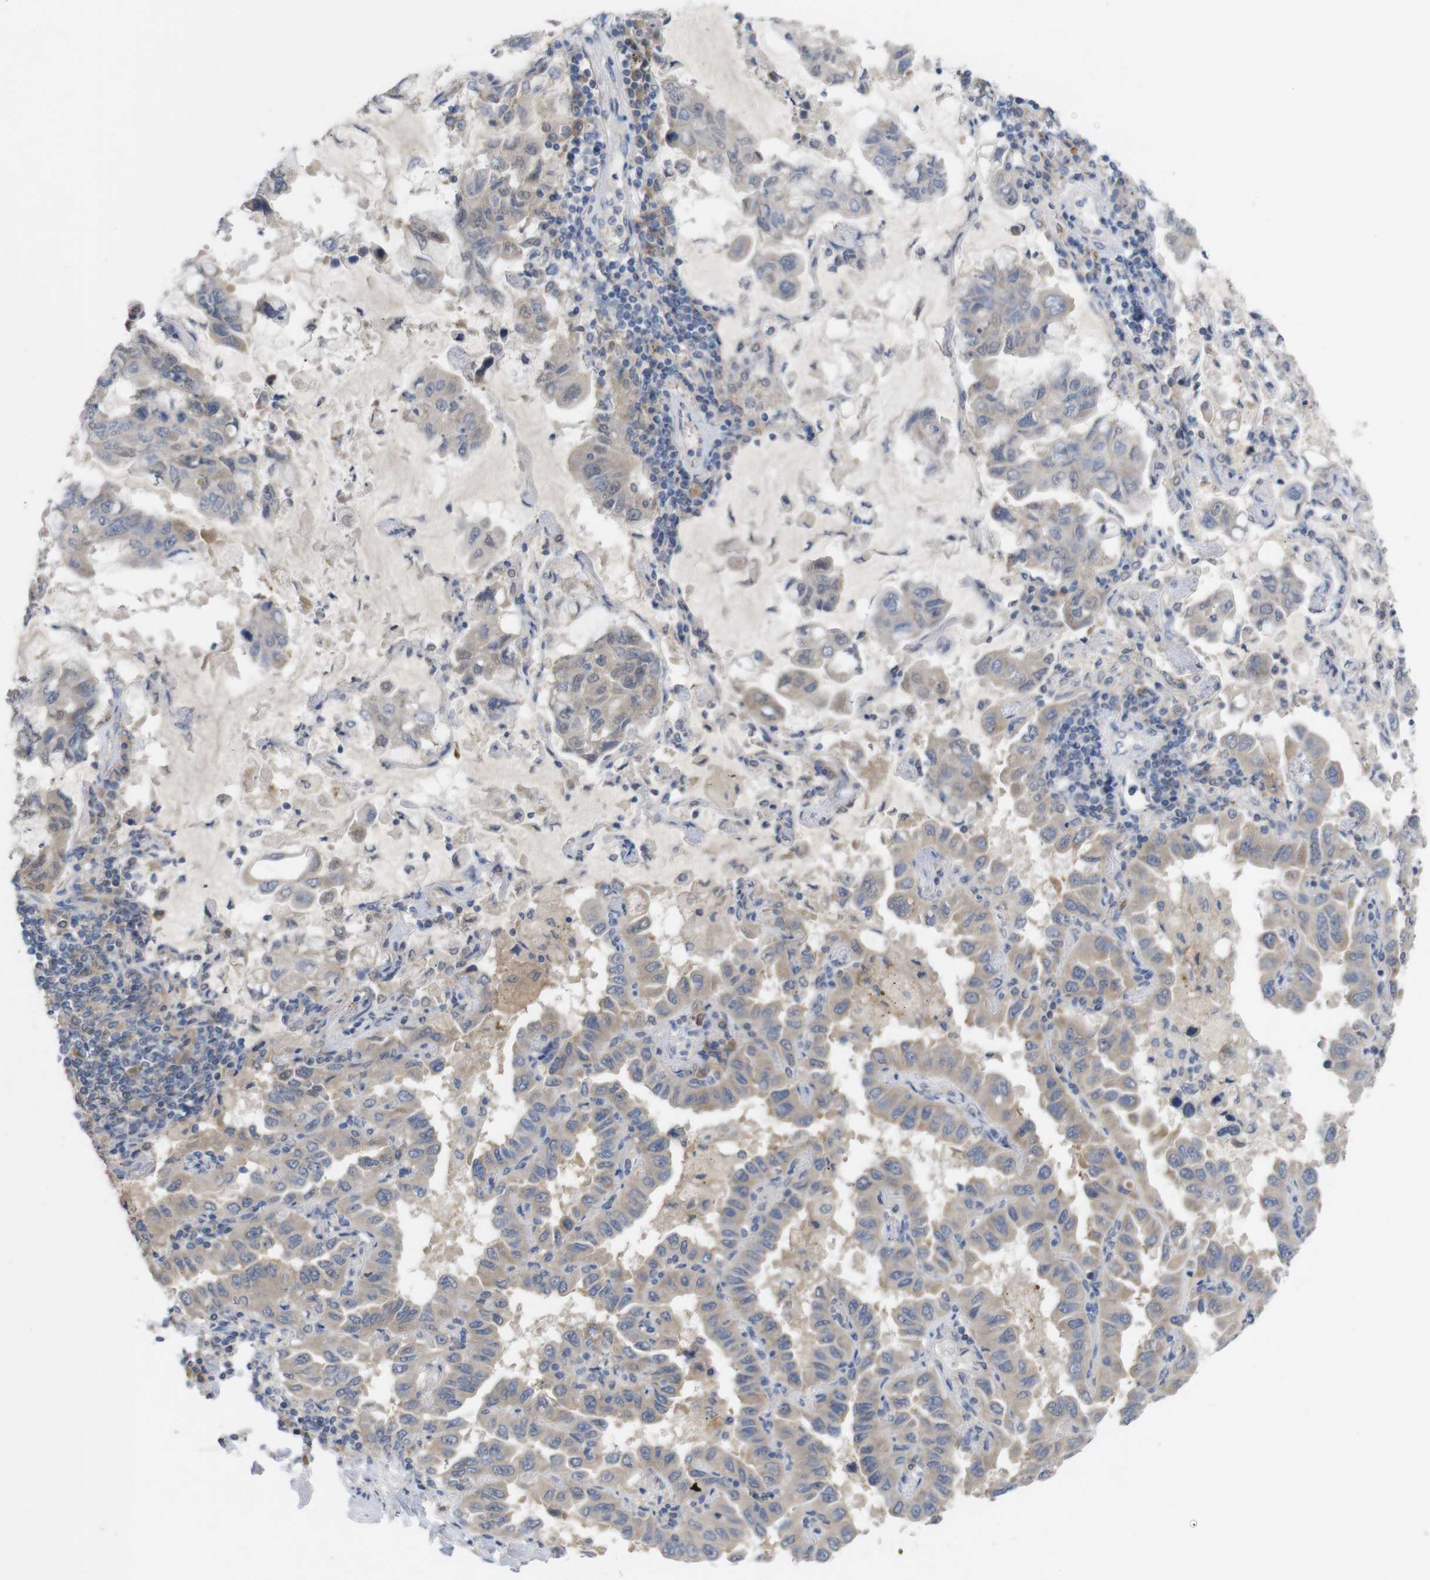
{"staining": {"intensity": "weak", "quantity": ">75%", "location": "cytoplasmic/membranous"}, "tissue": "lung cancer", "cell_type": "Tumor cells", "image_type": "cancer", "snomed": [{"axis": "morphology", "description": "Adenocarcinoma, NOS"}, {"axis": "topography", "description": "Lung"}], "caption": "About >75% of tumor cells in lung adenocarcinoma reveal weak cytoplasmic/membranous protein staining as visualized by brown immunohistochemical staining.", "gene": "BCAR3", "patient": {"sex": "male", "age": 64}}